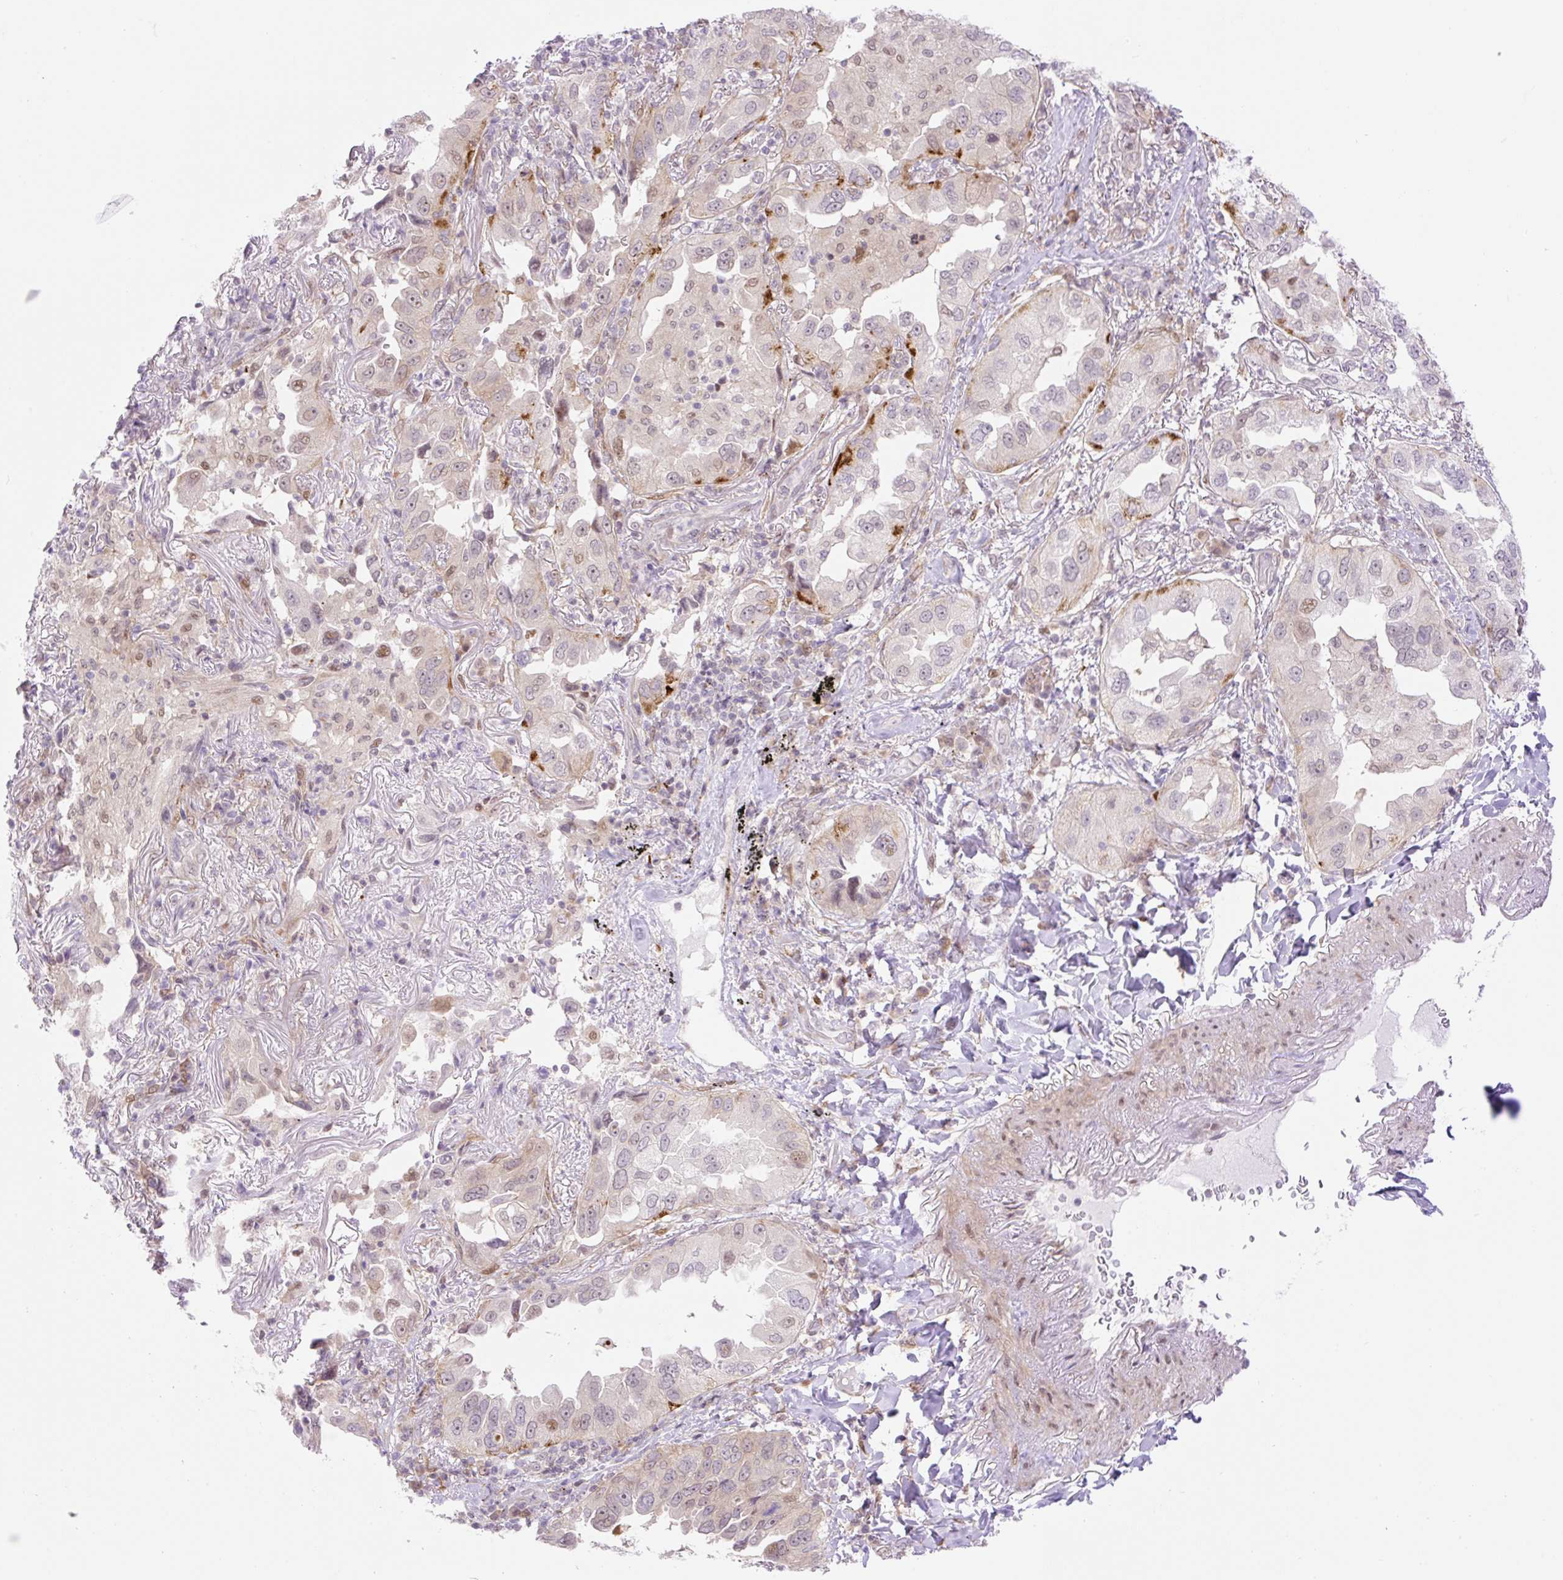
{"staining": {"intensity": "weak", "quantity": "<25%", "location": "nuclear"}, "tissue": "lung cancer", "cell_type": "Tumor cells", "image_type": "cancer", "snomed": [{"axis": "morphology", "description": "Adenocarcinoma, NOS"}, {"axis": "topography", "description": "Lung"}], "caption": "Tumor cells are negative for protein expression in human adenocarcinoma (lung).", "gene": "ZFP41", "patient": {"sex": "female", "age": 69}}